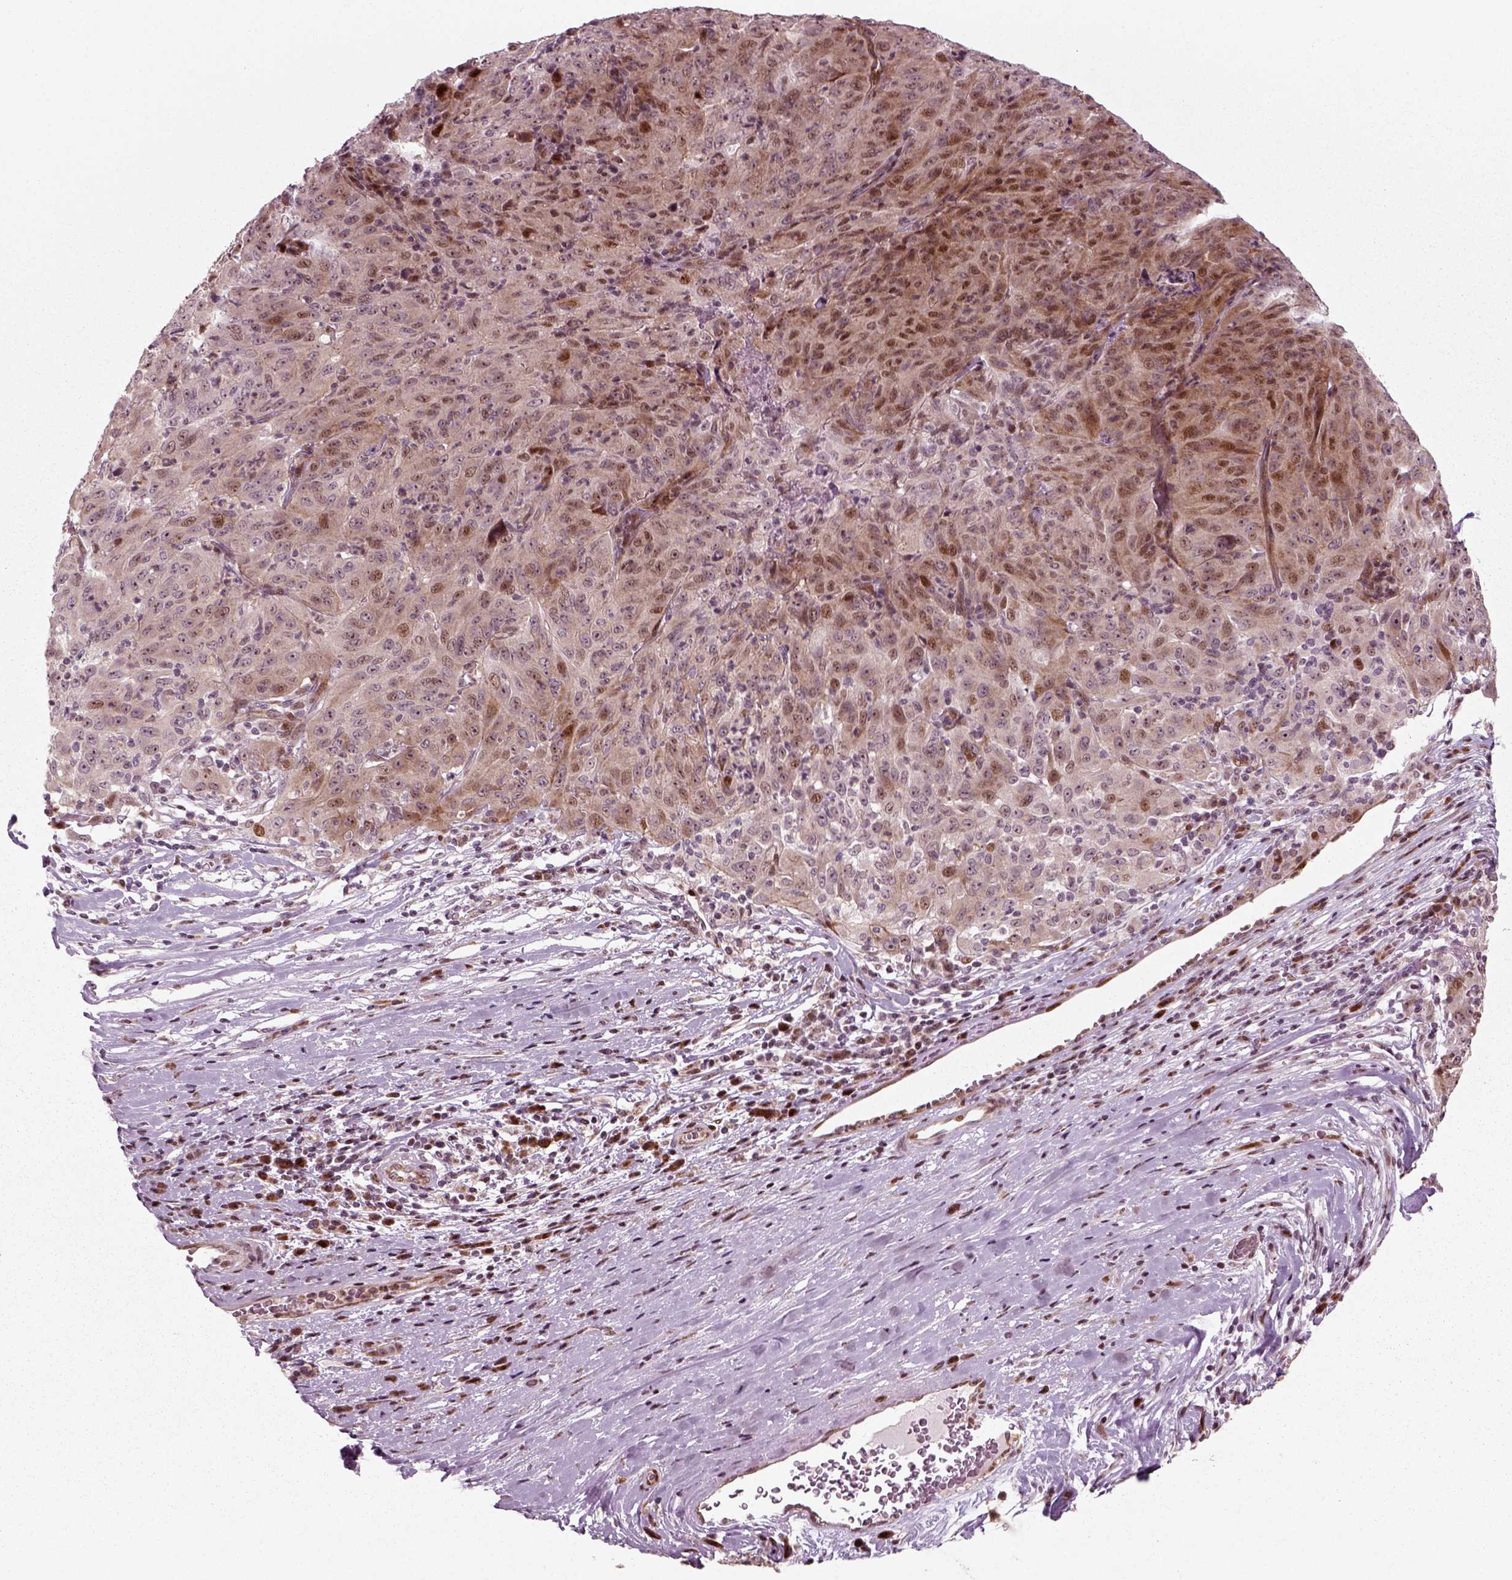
{"staining": {"intensity": "moderate", "quantity": "<25%", "location": "nuclear"}, "tissue": "pancreatic cancer", "cell_type": "Tumor cells", "image_type": "cancer", "snomed": [{"axis": "morphology", "description": "Adenocarcinoma, NOS"}, {"axis": "topography", "description": "Pancreas"}], "caption": "Immunohistochemistry staining of pancreatic cancer (adenocarcinoma), which exhibits low levels of moderate nuclear staining in approximately <25% of tumor cells indicating moderate nuclear protein staining. The staining was performed using DAB (3,3'-diaminobenzidine) (brown) for protein detection and nuclei were counterstained in hematoxylin (blue).", "gene": "CDC14A", "patient": {"sex": "male", "age": 63}}